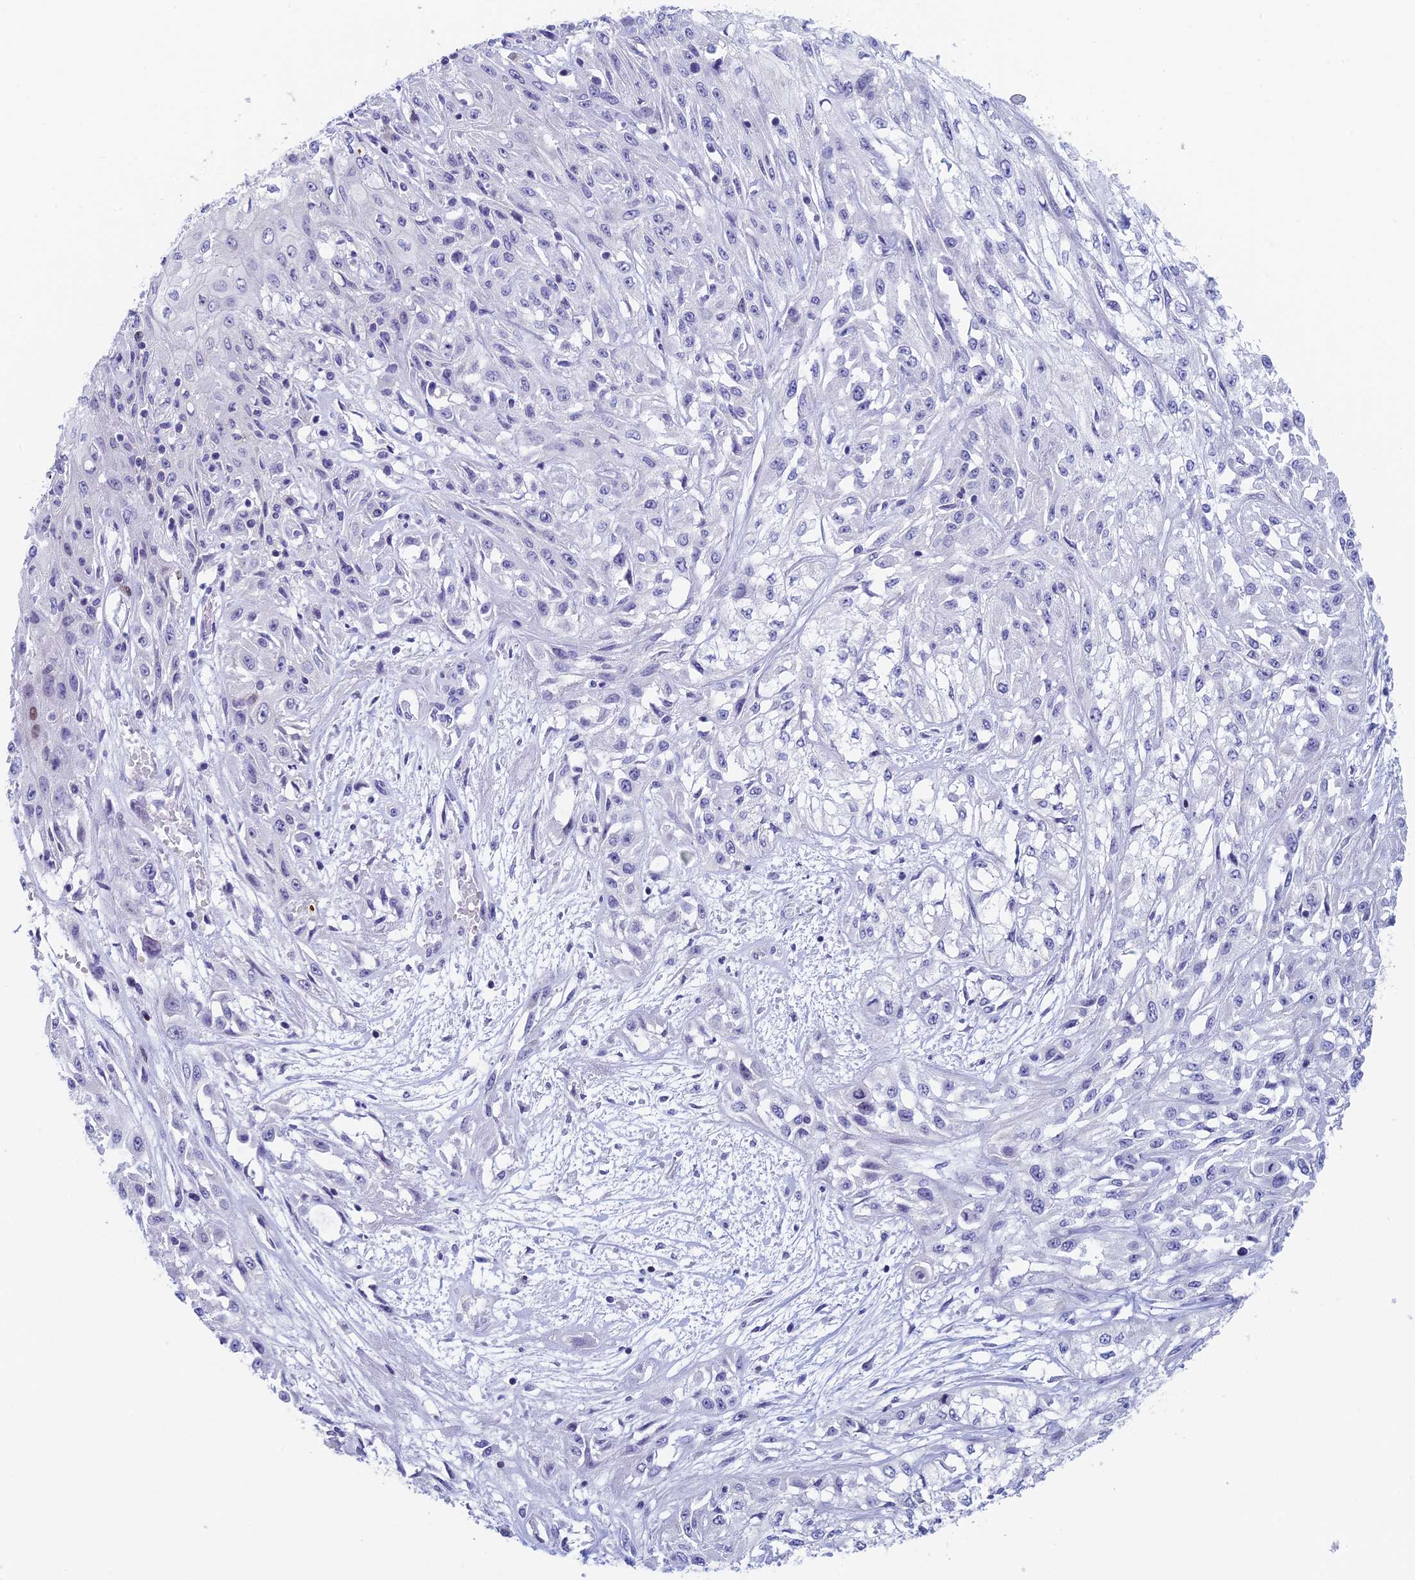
{"staining": {"intensity": "negative", "quantity": "none", "location": "none"}, "tissue": "skin cancer", "cell_type": "Tumor cells", "image_type": "cancer", "snomed": [{"axis": "morphology", "description": "Squamous cell carcinoma, NOS"}, {"axis": "morphology", "description": "Squamous cell carcinoma, metastatic, NOS"}, {"axis": "topography", "description": "Skin"}, {"axis": "topography", "description": "Lymph node"}], "caption": "Tumor cells show no significant expression in skin cancer.", "gene": "REXO5", "patient": {"sex": "male", "age": 75}}